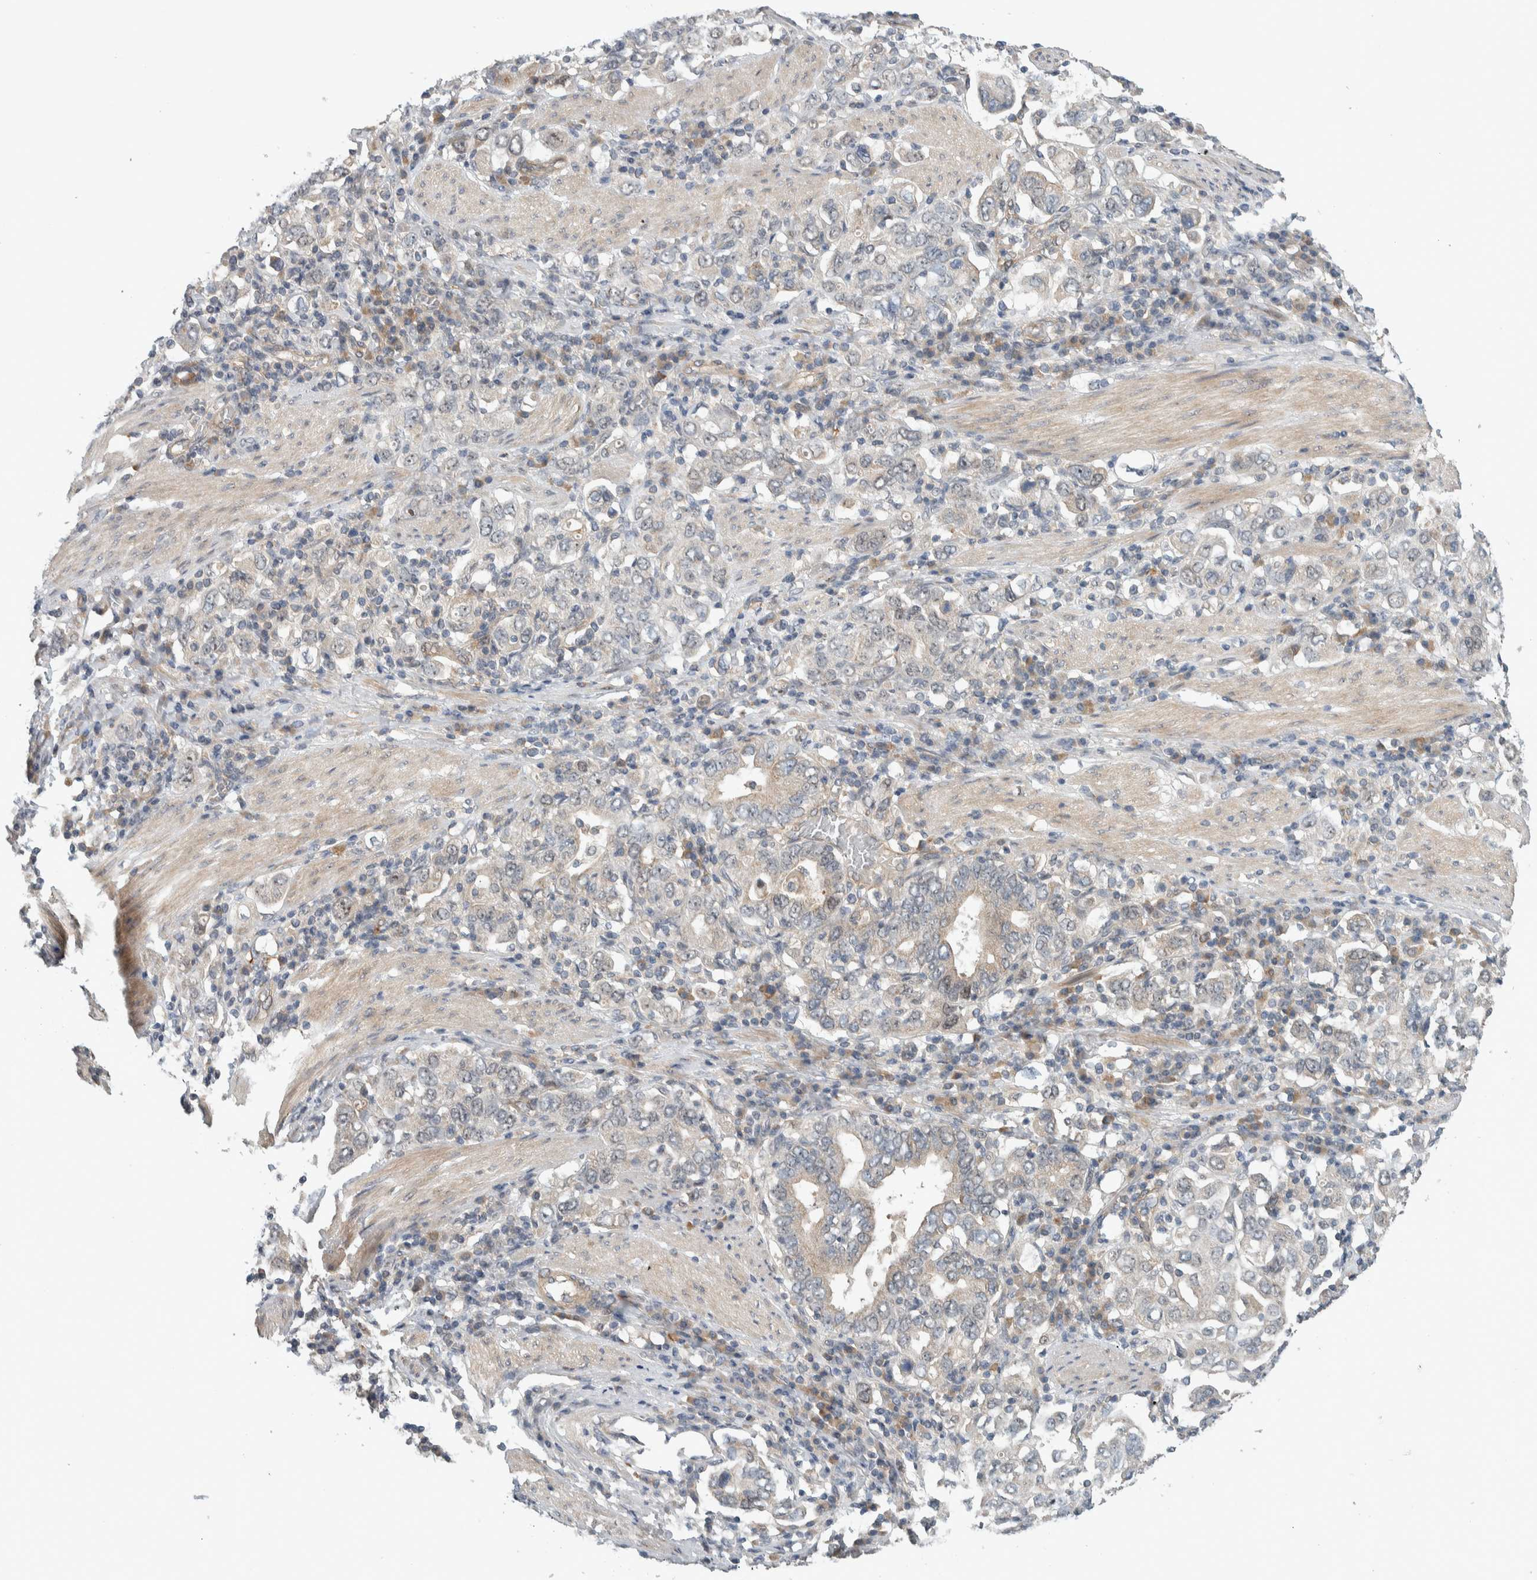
{"staining": {"intensity": "negative", "quantity": "none", "location": "none"}, "tissue": "stomach cancer", "cell_type": "Tumor cells", "image_type": "cancer", "snomed": [{"axis": "morphology", "description": "Adenocarcinoma, NOS"}, {"axis": "topography", "description": "Stomach, upper"}], "caption": "There is no significant expression in tumor cells of stomach cancer.", "gene": "MPRIP", "patient": {"sex": "male", "age": 62}}